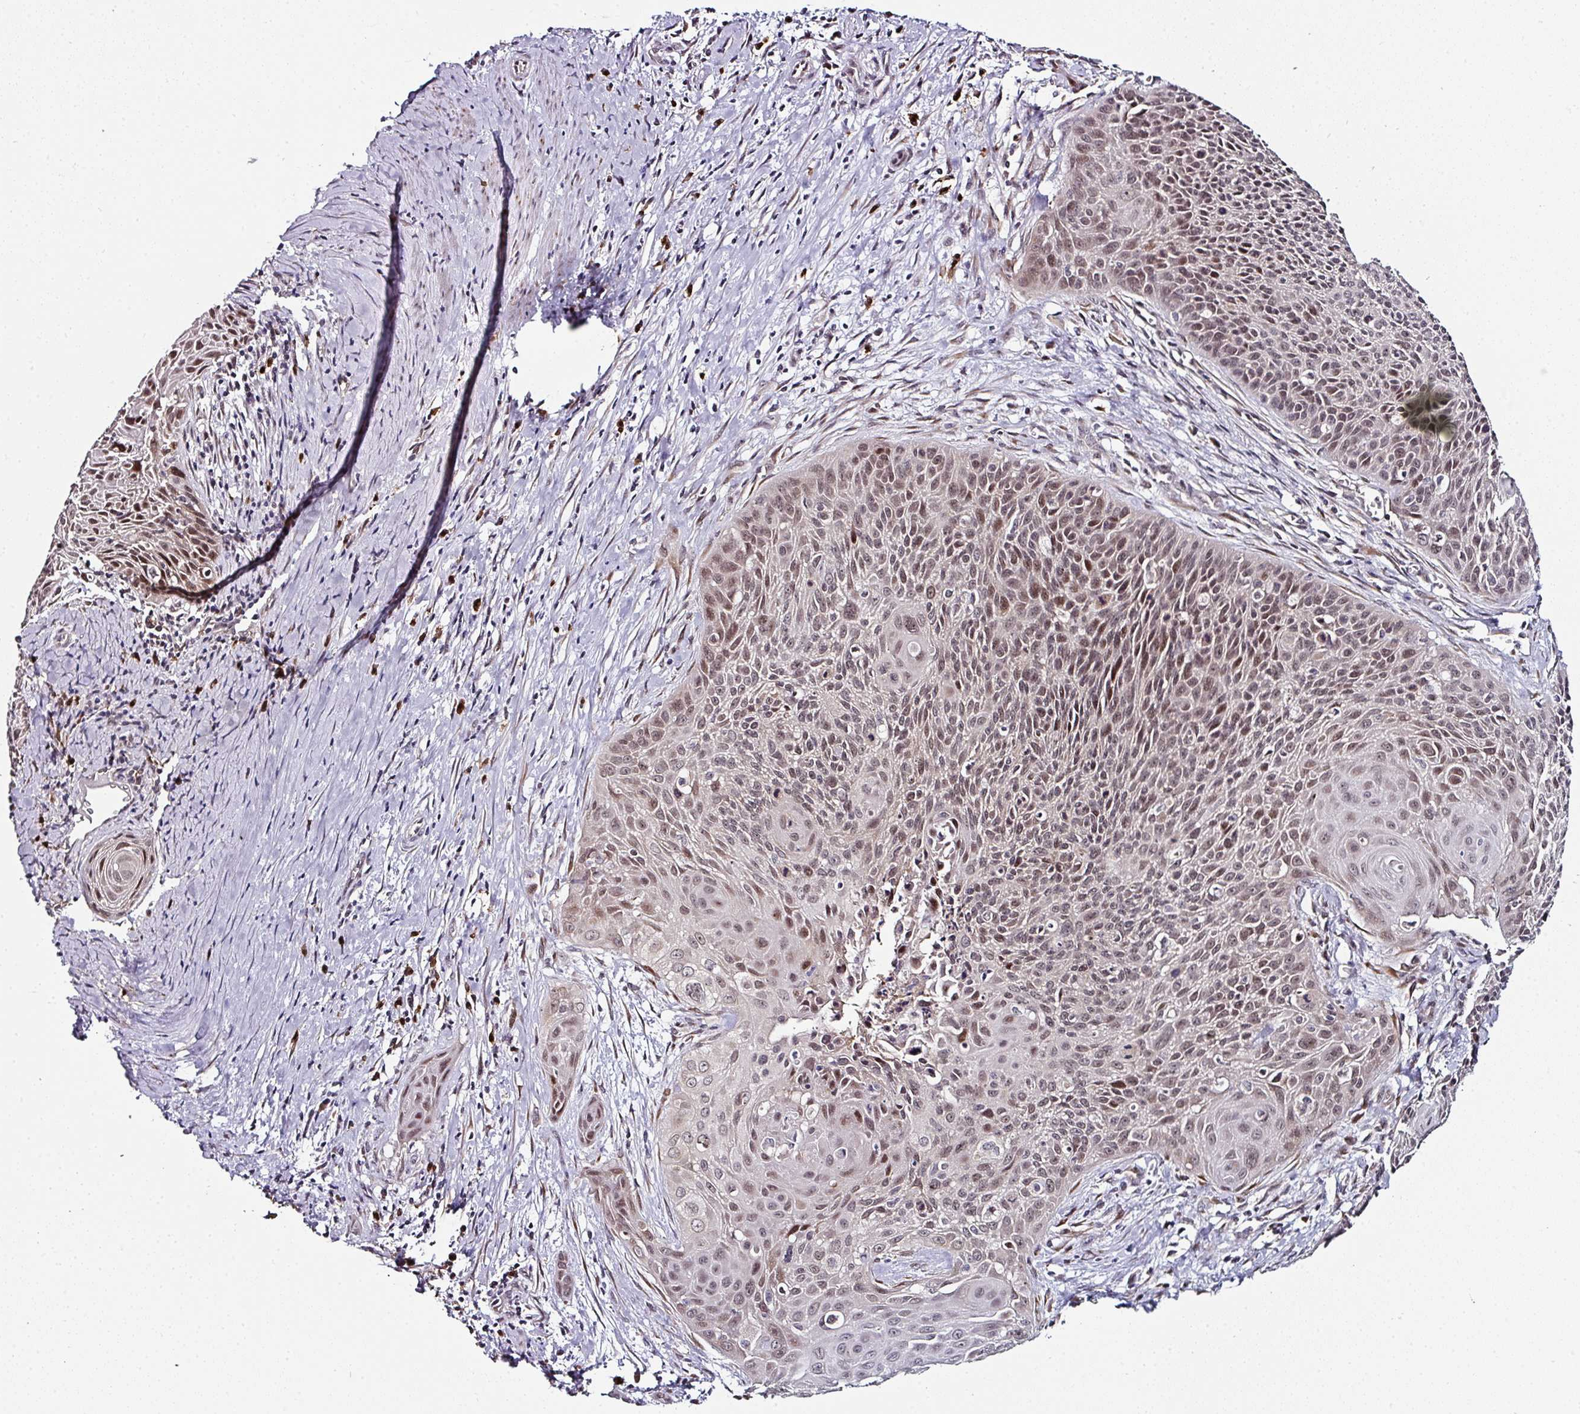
{"staining": {"intensity": "moderate", "quantity": "25%-75%", "location": "cytoplasmic/membranous,nuclear"}, "tissue": "cervical cancer", "cell_type": "Tumor cells", "image_type": "cancer", "snomed": [{"axis": "morphology", "description": "Squamous cell carcinoma, NOS"}, {"axis": "topography", "description": "Cervix"}], "caption": "Protein analysis of cervical cancer (squamous cell carcinoma) tissue displays moderate cytoplasmic/membranous and nuclear staining in approximately 25%-75% of tumor cells.", "gene": "APOLD1", "patient": {"sex": "female", "age": 55}}